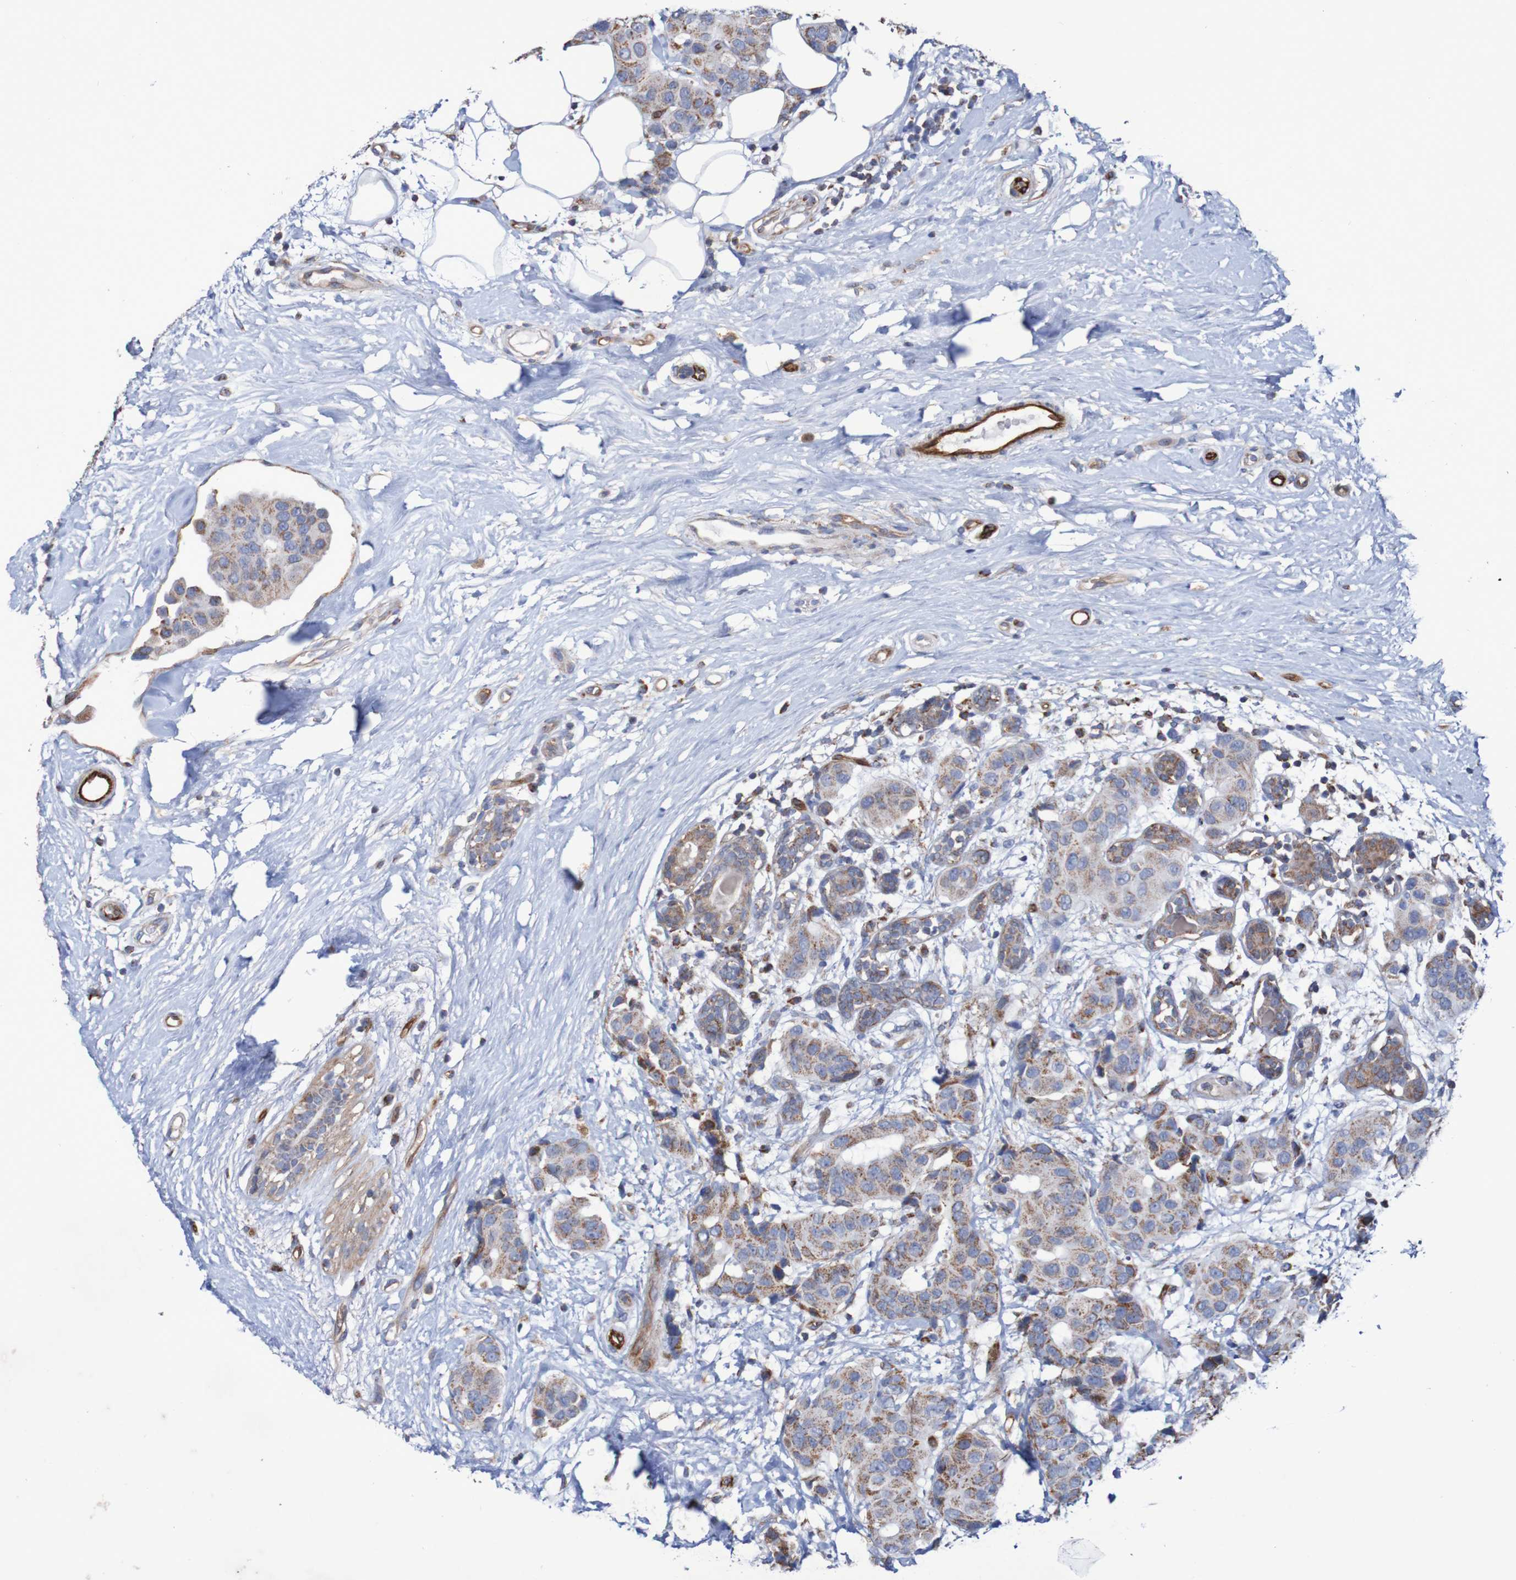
{"staining": {"intensity": "moderate", "quantity": ">75%", "location": "cytoplasmic/membranous"}, "tissue": "breast cancer", "cell_type": "Tumor cells", "image_type": "cancer", "snomed": [{"axis": "morphology", "description": "Normal tissue, NOS"}, {"axis": "morphology", "description": "Duct carcinoma"}, {"axis": "topography", "description": "Breast"}], "caption": "Protein expression analysis of human breast cancer (infiltrating ductal carcinoma) reveals moderate cytoplasmic/membranous staining in about >75% of tumor cells.", "gene": "MMEL1", "patient": {"sex": "female", "age": 39}}